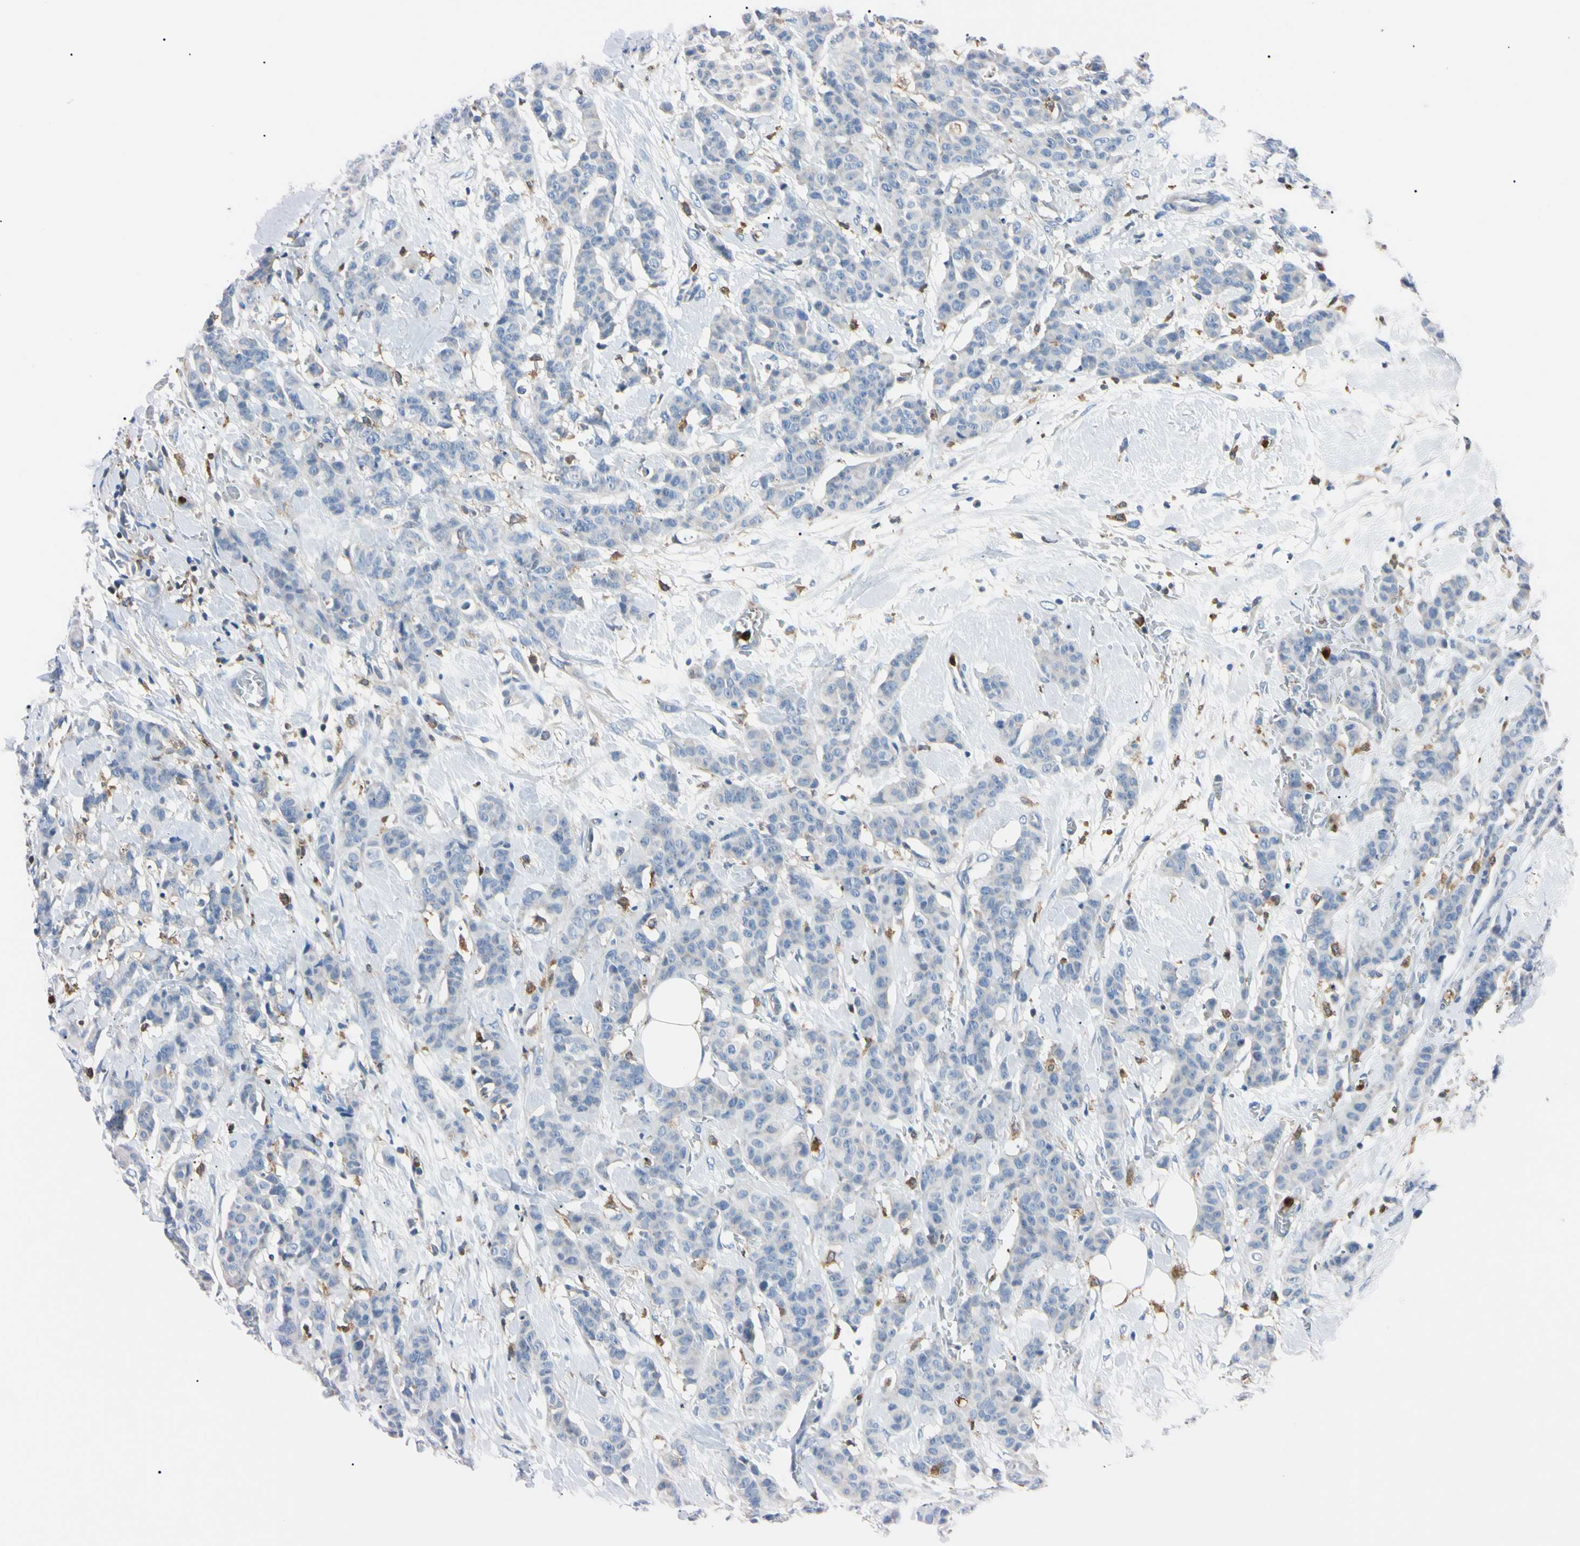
{"staining": {"intensity": "negative", "quantity": "none", "location": "none"}, "tissue": "breast cancer", "cell_type": "Tumor cells", "image_type": "cancer", "snomed": [{"axis": "morphology", "description": "Normal tissue, NOS"}, {"axis": "morphology", "description": "Duct carcinoma"}, {"axis": "topography", "description": "Breast"}], "caption": "DAB (3,3'-diaminobenzidine) immunohistochemical staining of breast cancer (invasive ductal carcinoma) shows no significant expression in tumor cells.", "gene": "NCF4", "patient": {"sex": "female", "age": 40}}